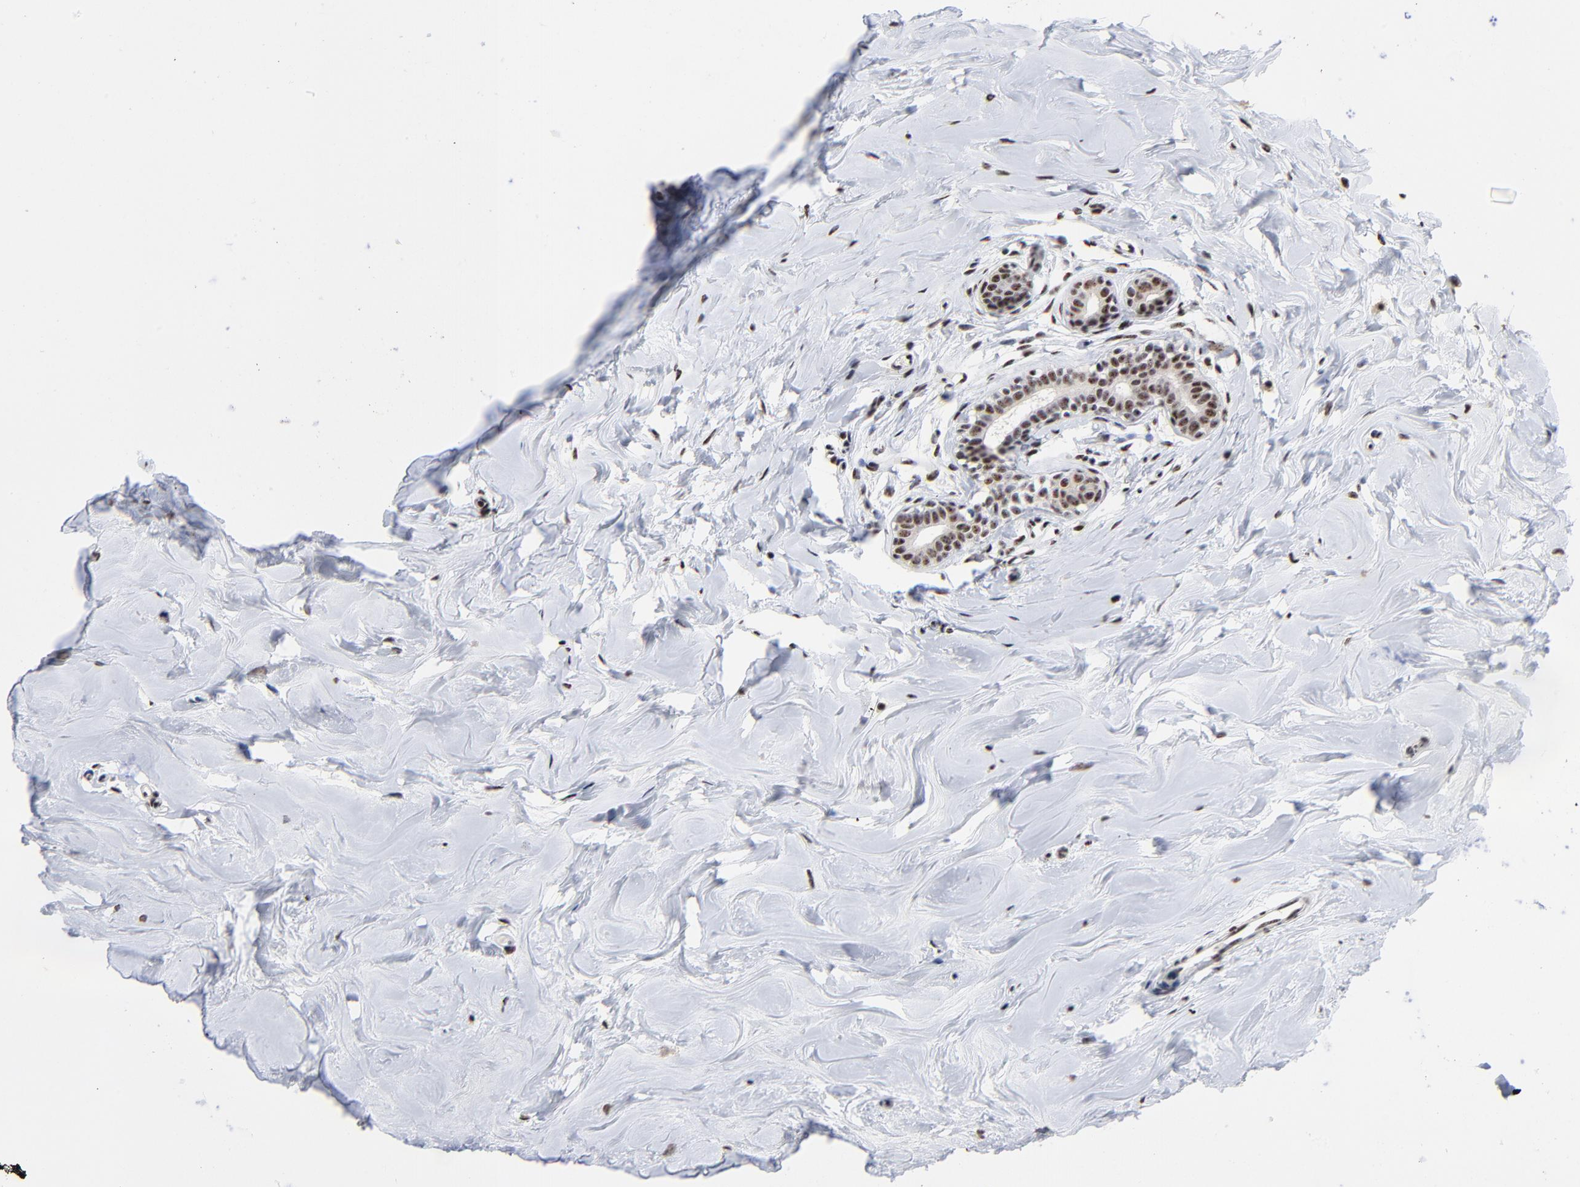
{"staining": {"intensity": "moderate", "quantity": ">75%", "location": "nuclear"}, "tissue": "breast", "cell_type": "Adipocytes", "image_type": "normal", "snomed": [{"axis": "morphology", "description": "Normal tissue, NOS"}, {"axis": "topography", "description": "Breast"}], "caption": "Brown immunohistochemical staining in normal human breast exhibits moderate nuclear staining in about >75% of adipocytes. The protein is stained brown, and the nuclei are stained in blue (DAB IHC with brightfield microscopy, high magnification).", "gene": "MBD4", "patient": {"sex": "female", "age": 23}}